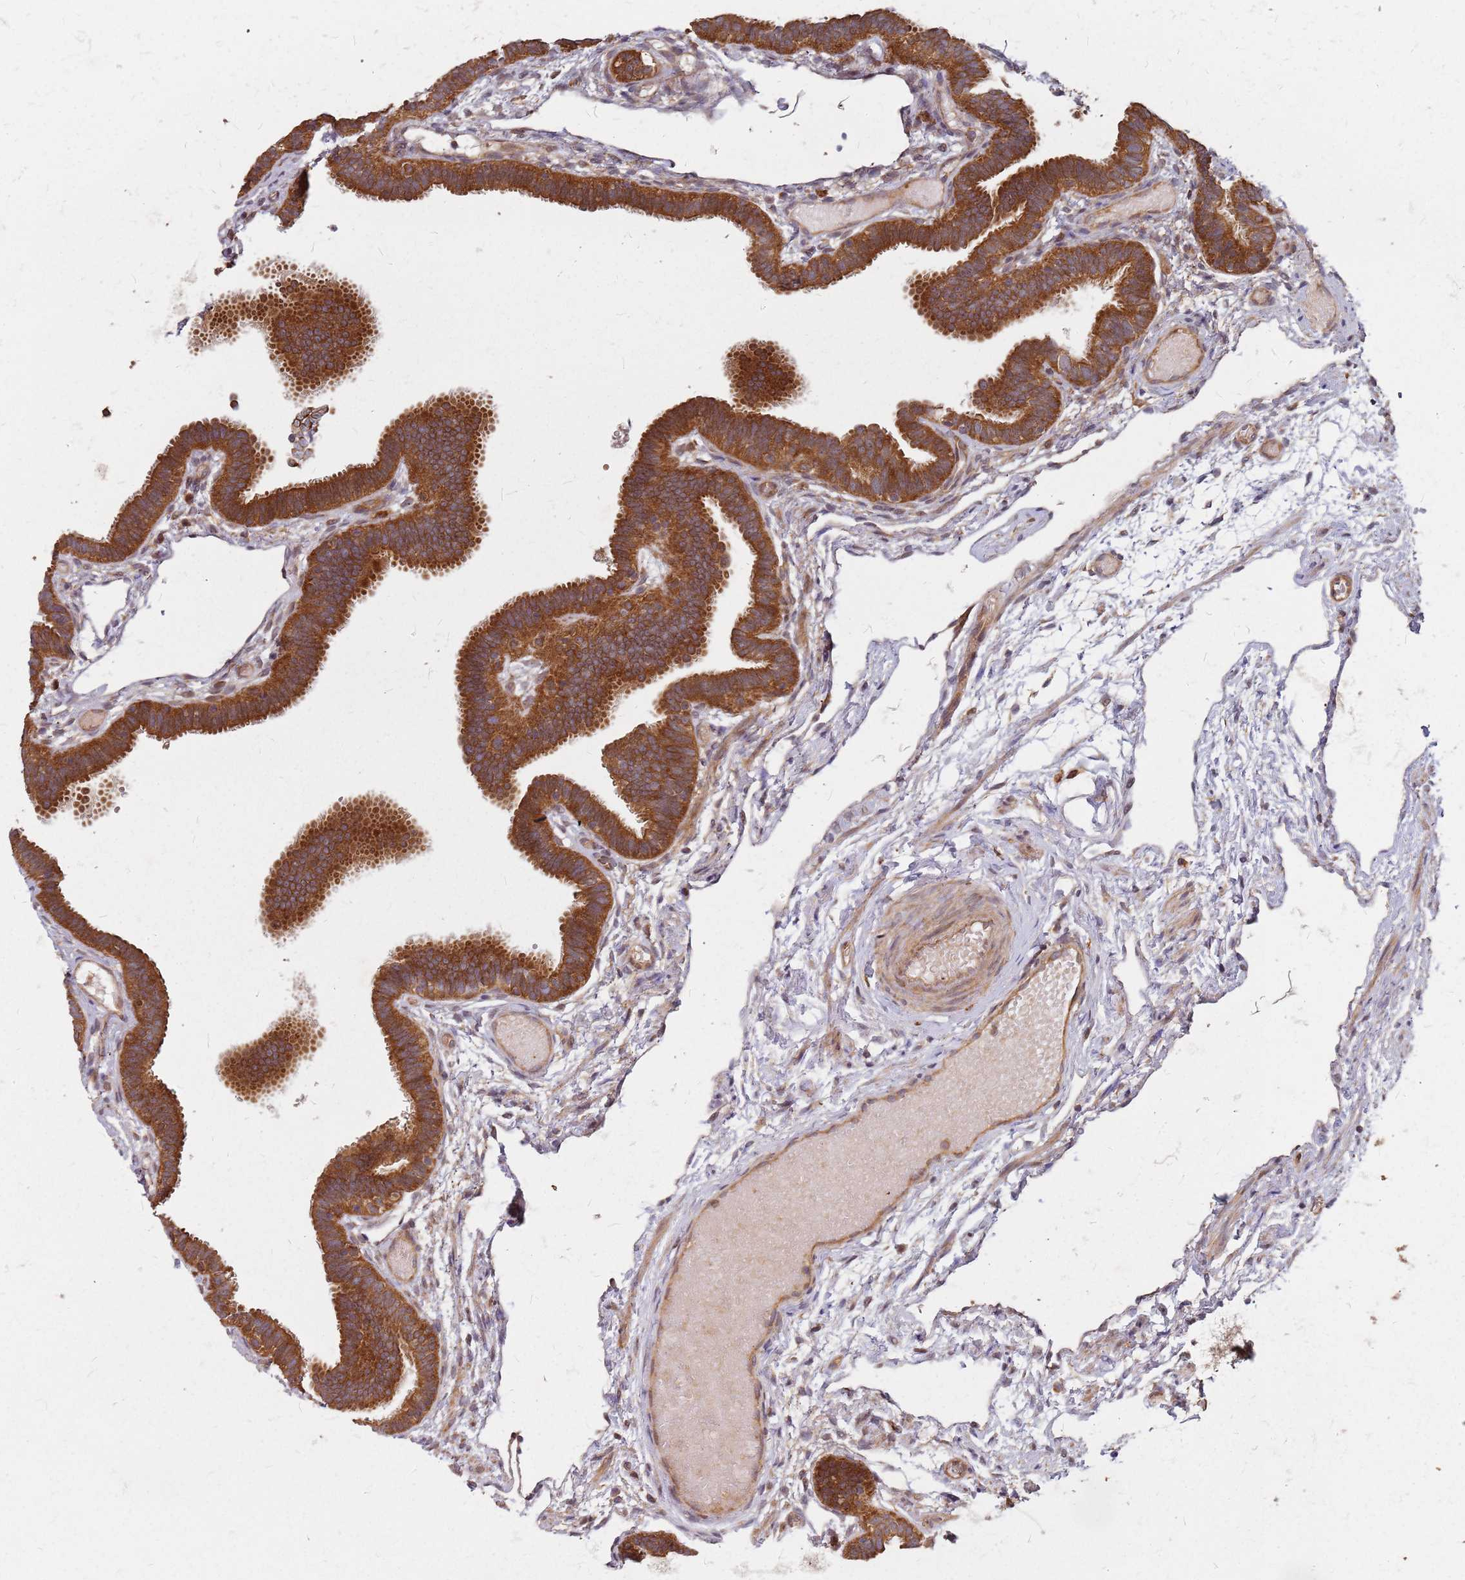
{"staining": {"intensity": "strong", "quantity": ">75%", "location": "cytoplasmic/membranous"}, "tissue": "fallopian tube", "cell_type": "Glandular cells", "image_type": "normal", "snomed": [{"axis": "morphology", "description": "Normal tissue, NOS"}, {"axis": "topography", "description": "Fallopian tube"}], "caption": "About >75% of glandular cells in normal human fallopian tube display strong cytoplasmic/membranous protein staining as visualized by brown immunohistochemical staining.", "gene": "TRABD", "patient": {"sex": "female", "age": 37}}